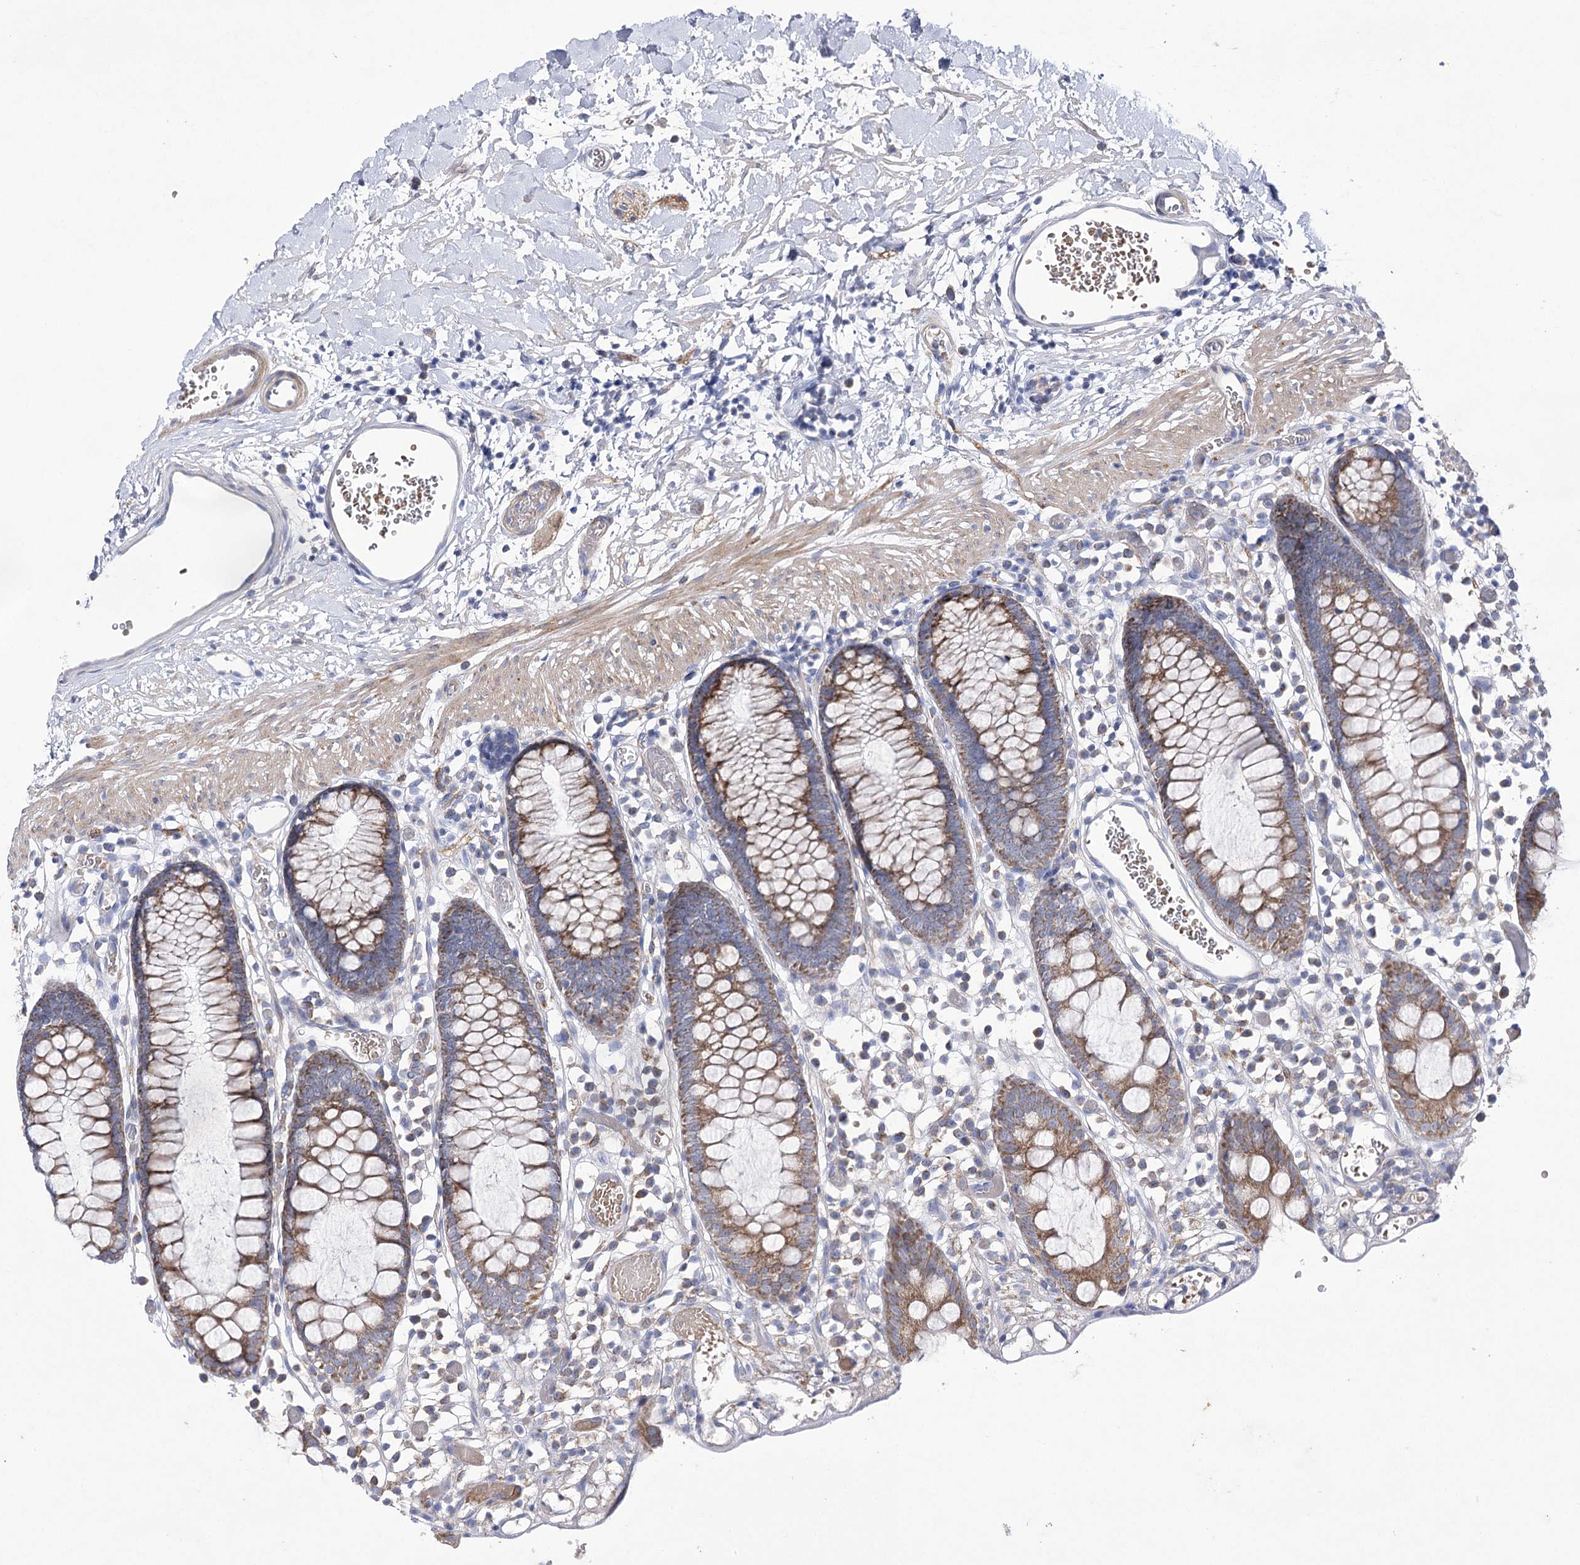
{"staining": {"intensity": "moderate", "quantity": "<25%", "location": "cytoplasmic/membranous"}, "tissue": "colon", "cell_type": "Endothelial cells", "image_type": "normal", "snomed": [{"axis": "morphology", "description": "Normal tissue, NOS"}, {"axis": "topography", "description": "Colon"}], "caption": "Immunohistochemical staining of benign colon exhibits low levels of moderate cytoplasmic/membranous expression in approximately <25% of endothelial cells.", "gene": "COX15", "patient": {"sex": "male", "age": 14}}